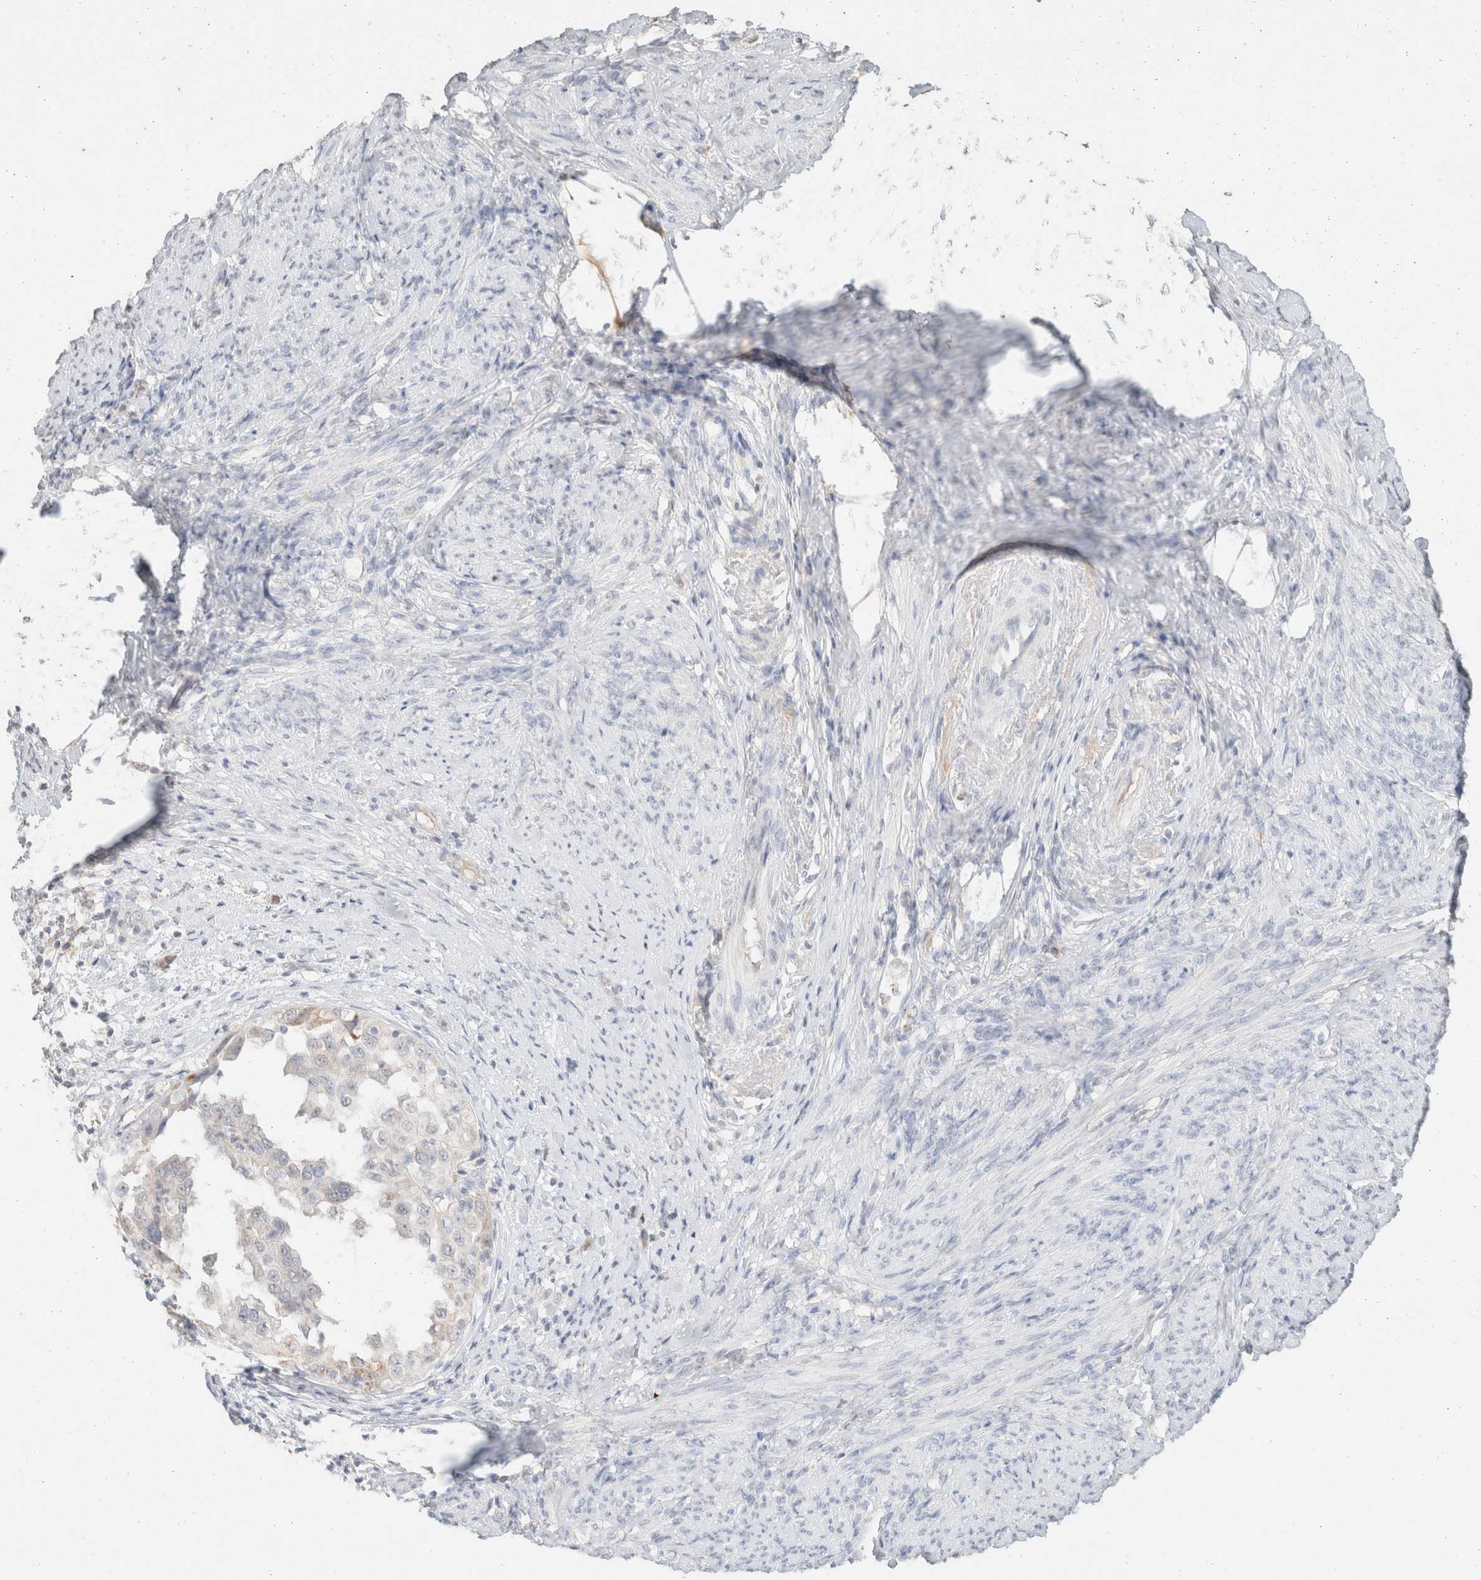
{"staining": {"intensity": "moderate", "quantity": "<25%", "location": "cytoplasmic/membranous"}, "tissue": "endometrial cancer", "cell_type": "Tumor cells", "image_type": "cancer", "snomed": [{"axis": "morphology", "description": "Adenocarcinoma, NOS"}, {"axis": "topography", "description": "Endometrium"}], "caption": "Protein staining shows moderate cytoplasmic/membranous expression in about <25% of tumor cells in adenocarcinoma (endometrial). (IHC, brightfield microscopy, high magnification).", "gene": "CPA1", "patient": {"sex": "female", "age": 85}}